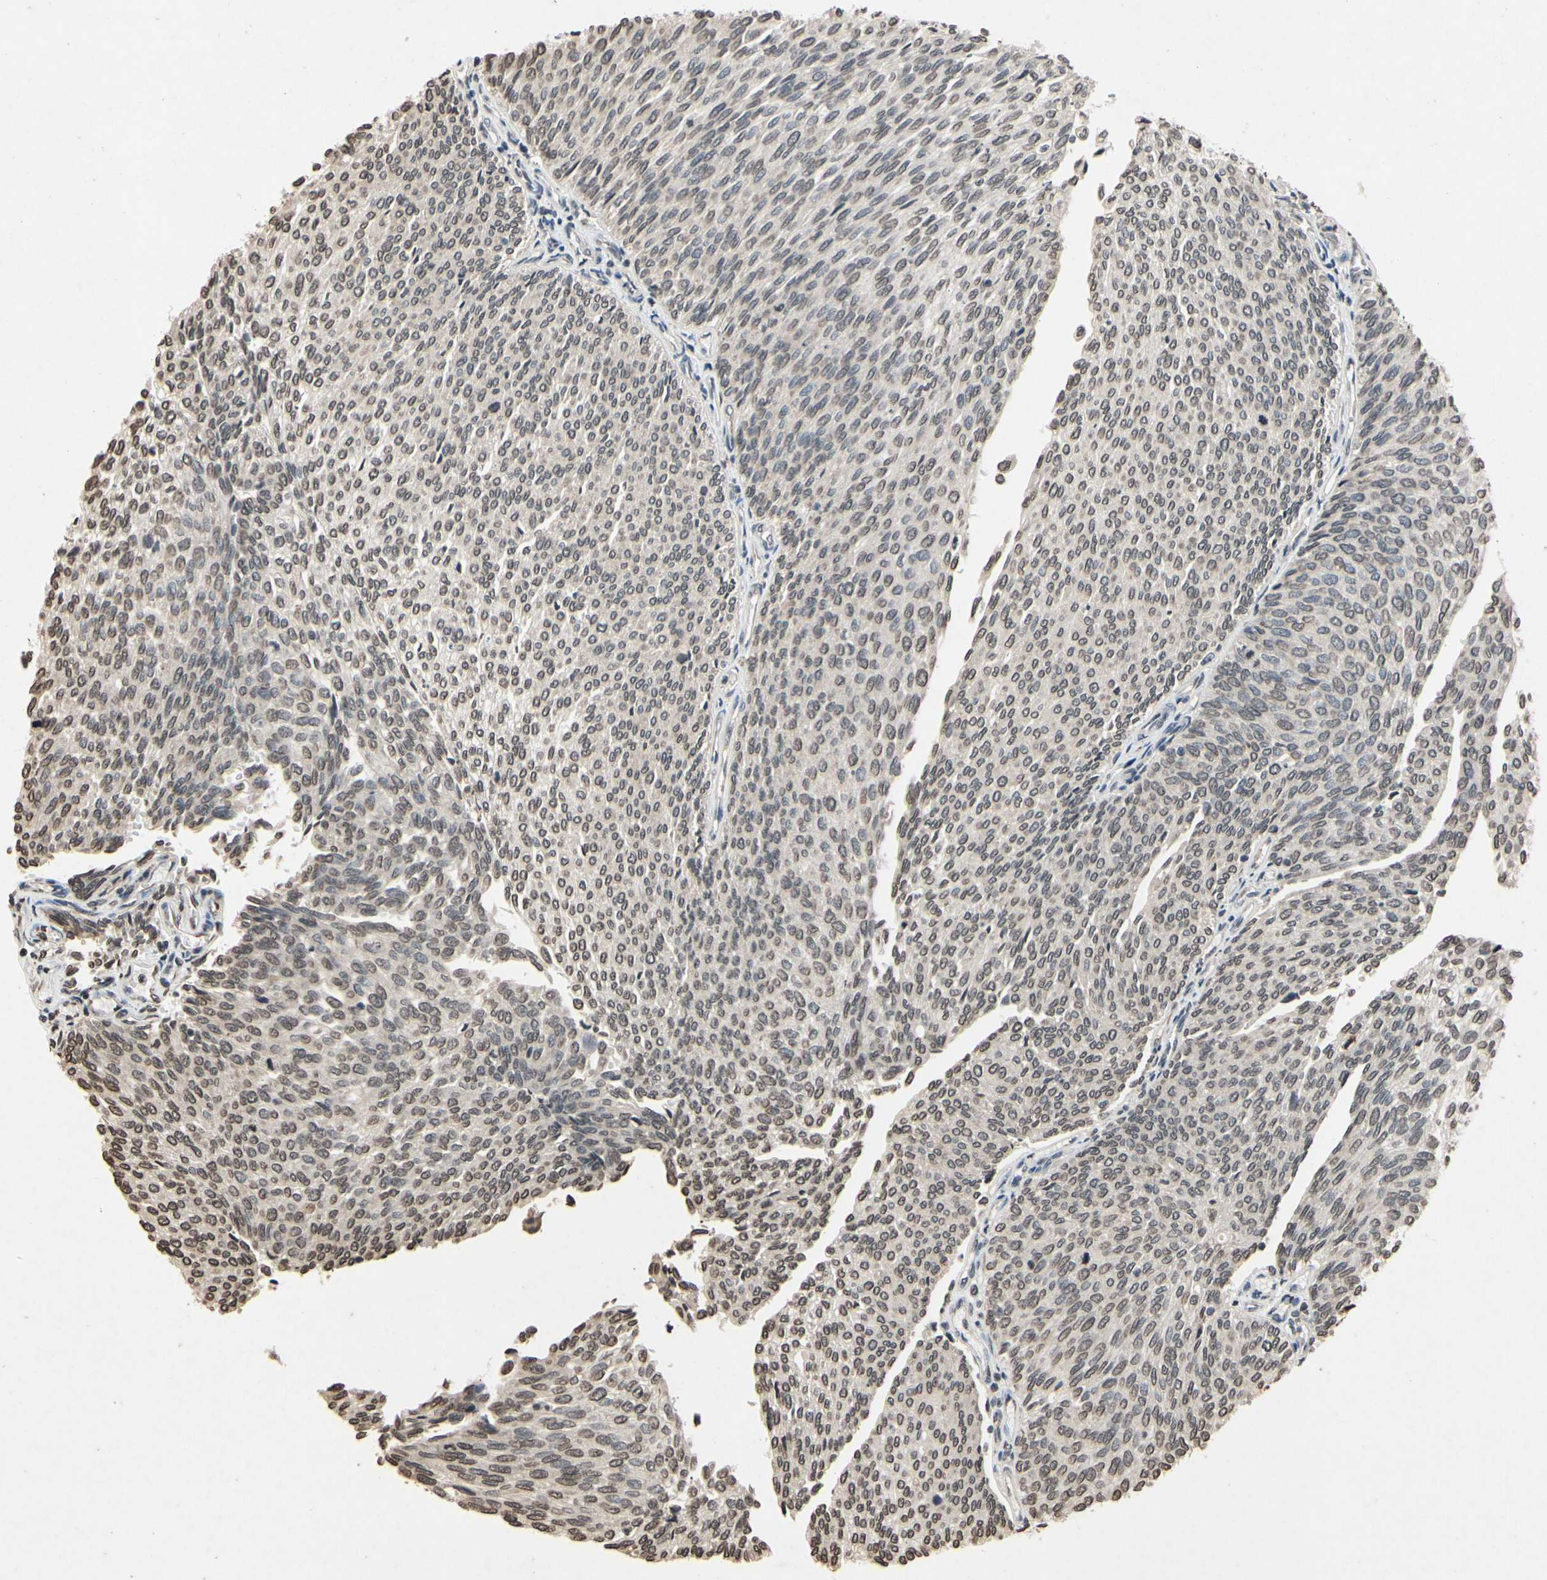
{"staining": {"intensity": "negative", "quantity": "none", "location": "none"}, "tissue": "urothelial cancer", "cell_type": "Tumor cells", "image_type": "cancer", "snomed": [{"axis": "morphology", "description": "Urothelial carcinoma, Low grade"}, {"axis": "topography", "description": "Urinary bladder"}], "caption": "Immunohistochemistry photomicrograph of human low-grade urothelial carcinoma stained for a protein (brown), which reveals no positivity in tumor cells.", "gene": "HIPK2", "patient": {"sex": "female", "age": 79}}